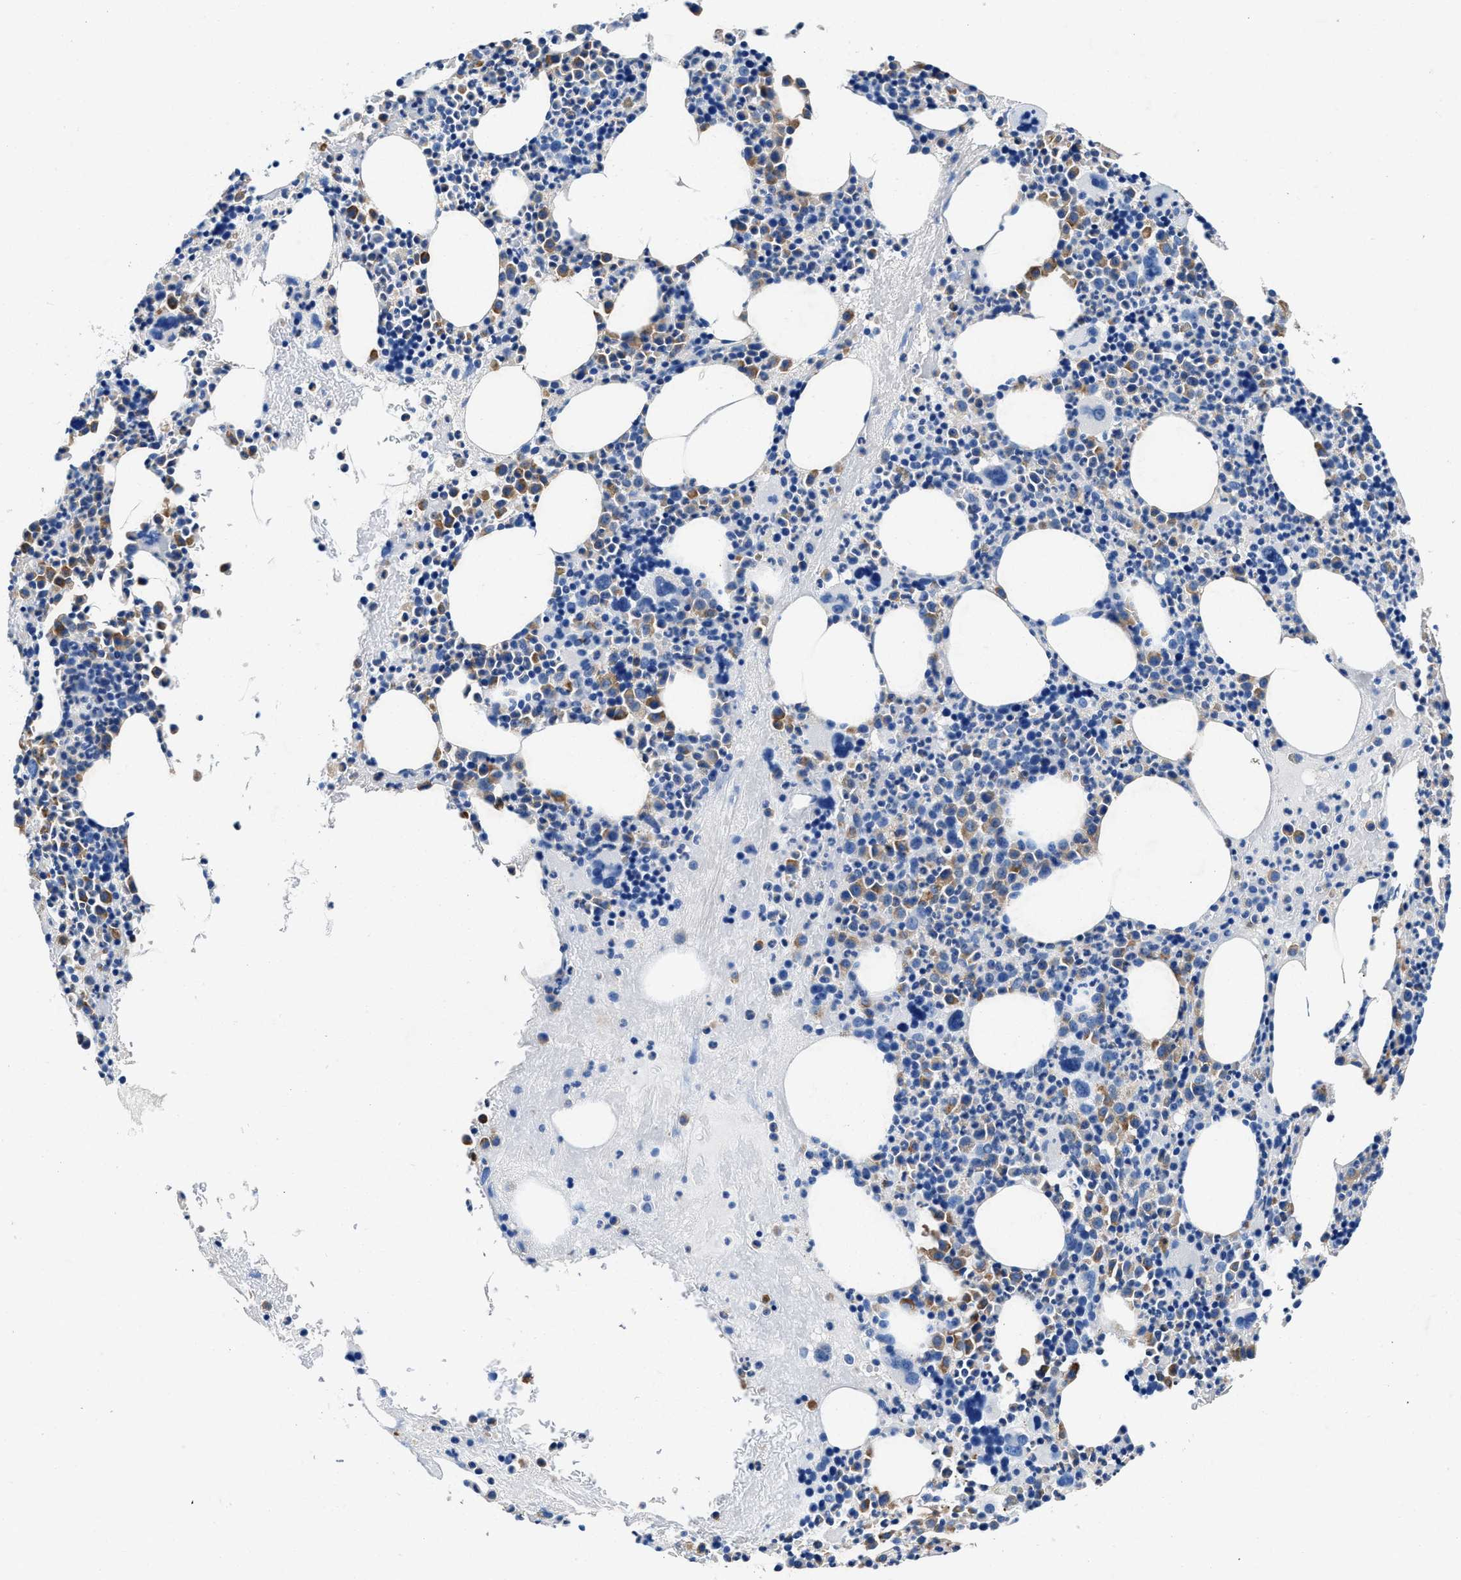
{"staining": {"intensity": "moderate", "quantity": "25%-75%", "location": "cytoplasmic/membranous"}, "tissue": "bone marrow", "cell_type": "Hematopoietic cells", "image_type": "normal", "snomed": [{"axis": "morphology", "description": "Normal tissue, NOS"}, {"axis": "morphology", "description": "Inflammation, NOS"}, {"axis": "topography", "description": "Bone marrow"}], "caption": "Hematopoietic cells demonstrate medium levels of moderate cytoplasmic/membranous expression in about 25%-75% of cells in unremarkable human bone marrow. (Stains: DAB (3,3'-diaminobenzidine) in brown, nuclei in blue, Microscopy: brightfield microscopy at high magnification).", "gene": "TEX261", "patient": {"sex": "male", "age": 73}}